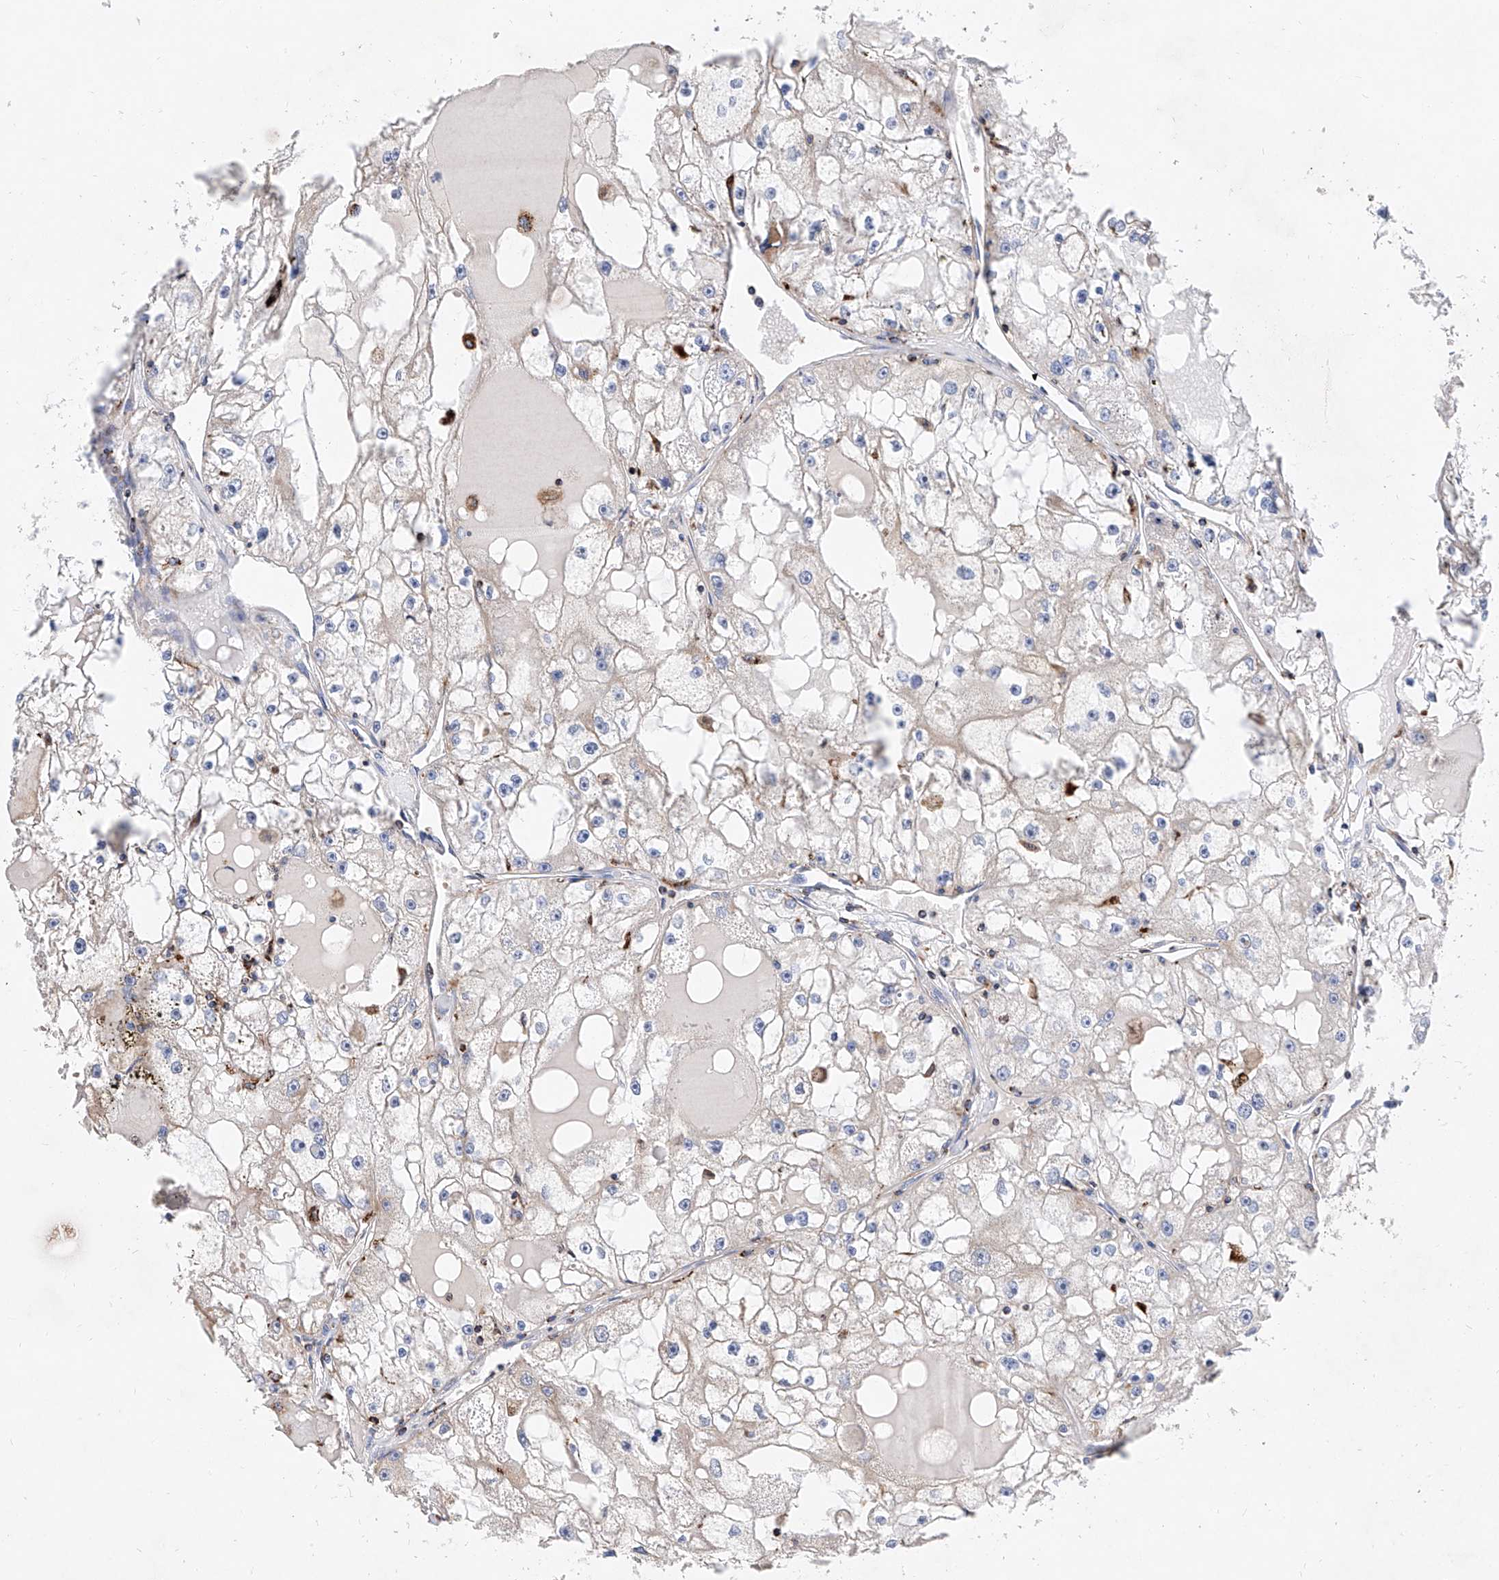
{"staining": {"intensity": "negative", "quantity": "none", "location": "none"}, "tissue": "renal cancer", "cell_type": "Tumor cells", "image_type": "cancer", "snomed": [{"axis": "morphology", "description": "Adenocarcinoma, NOS"}, {"axis": "topography", "description": "Kidney"}], "caption": "IHC micrograph of neoplastic tissue: renal cancer (adenocarcinoma) stained with DAB reveals no significant protein expression in tumor cells.", "gene": "CPNE5", "patient": {"sex": "male", "age": 56}}